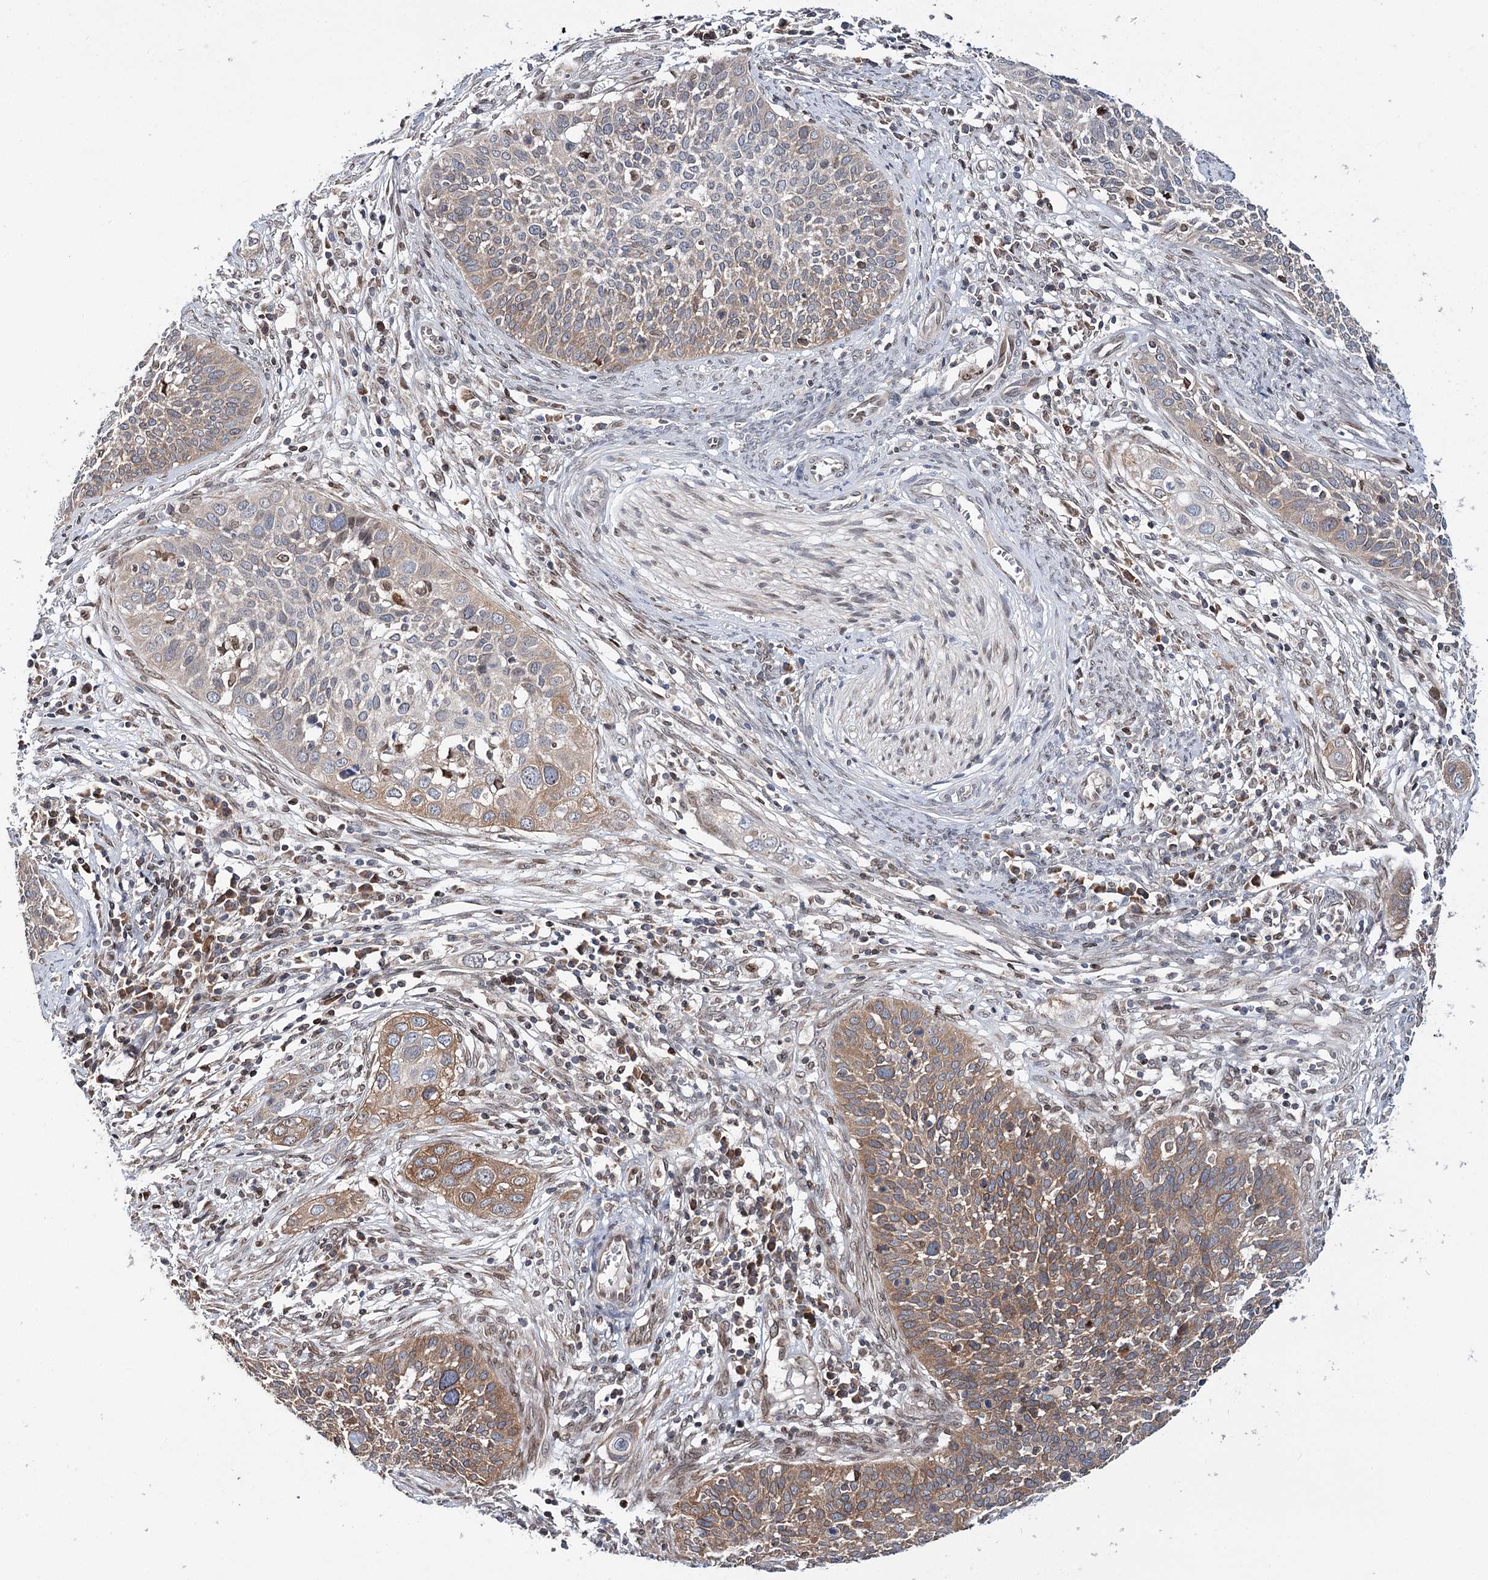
{"staining": {"intensity": "moderate", "quantity": ">75%", "location": "cytoplasmic/membranous"}, "tissue": "cervical cancer", "cell_type": "Tumor cells", "image_type": "cancer", "snomed": [{"axis": "morphology", "description": "Squamous cell carcinoma, NOS"}, {"axis": "topography", "description": "Cervix"}], "caption": "Protein expression analysis of human cervical cancer (squamous cell carcinoma) reveals moderate cytoplasmic/membranous staining in approximately >75% of tumor cells. The staining was performed using DAB (3,3'-diaminobenzidine), with brown indicating positive protein expression. Nuclei are stained blue with hematoxylin.", "gene": "CFAP46", "patient": {"sex": "female", "age": 34}}